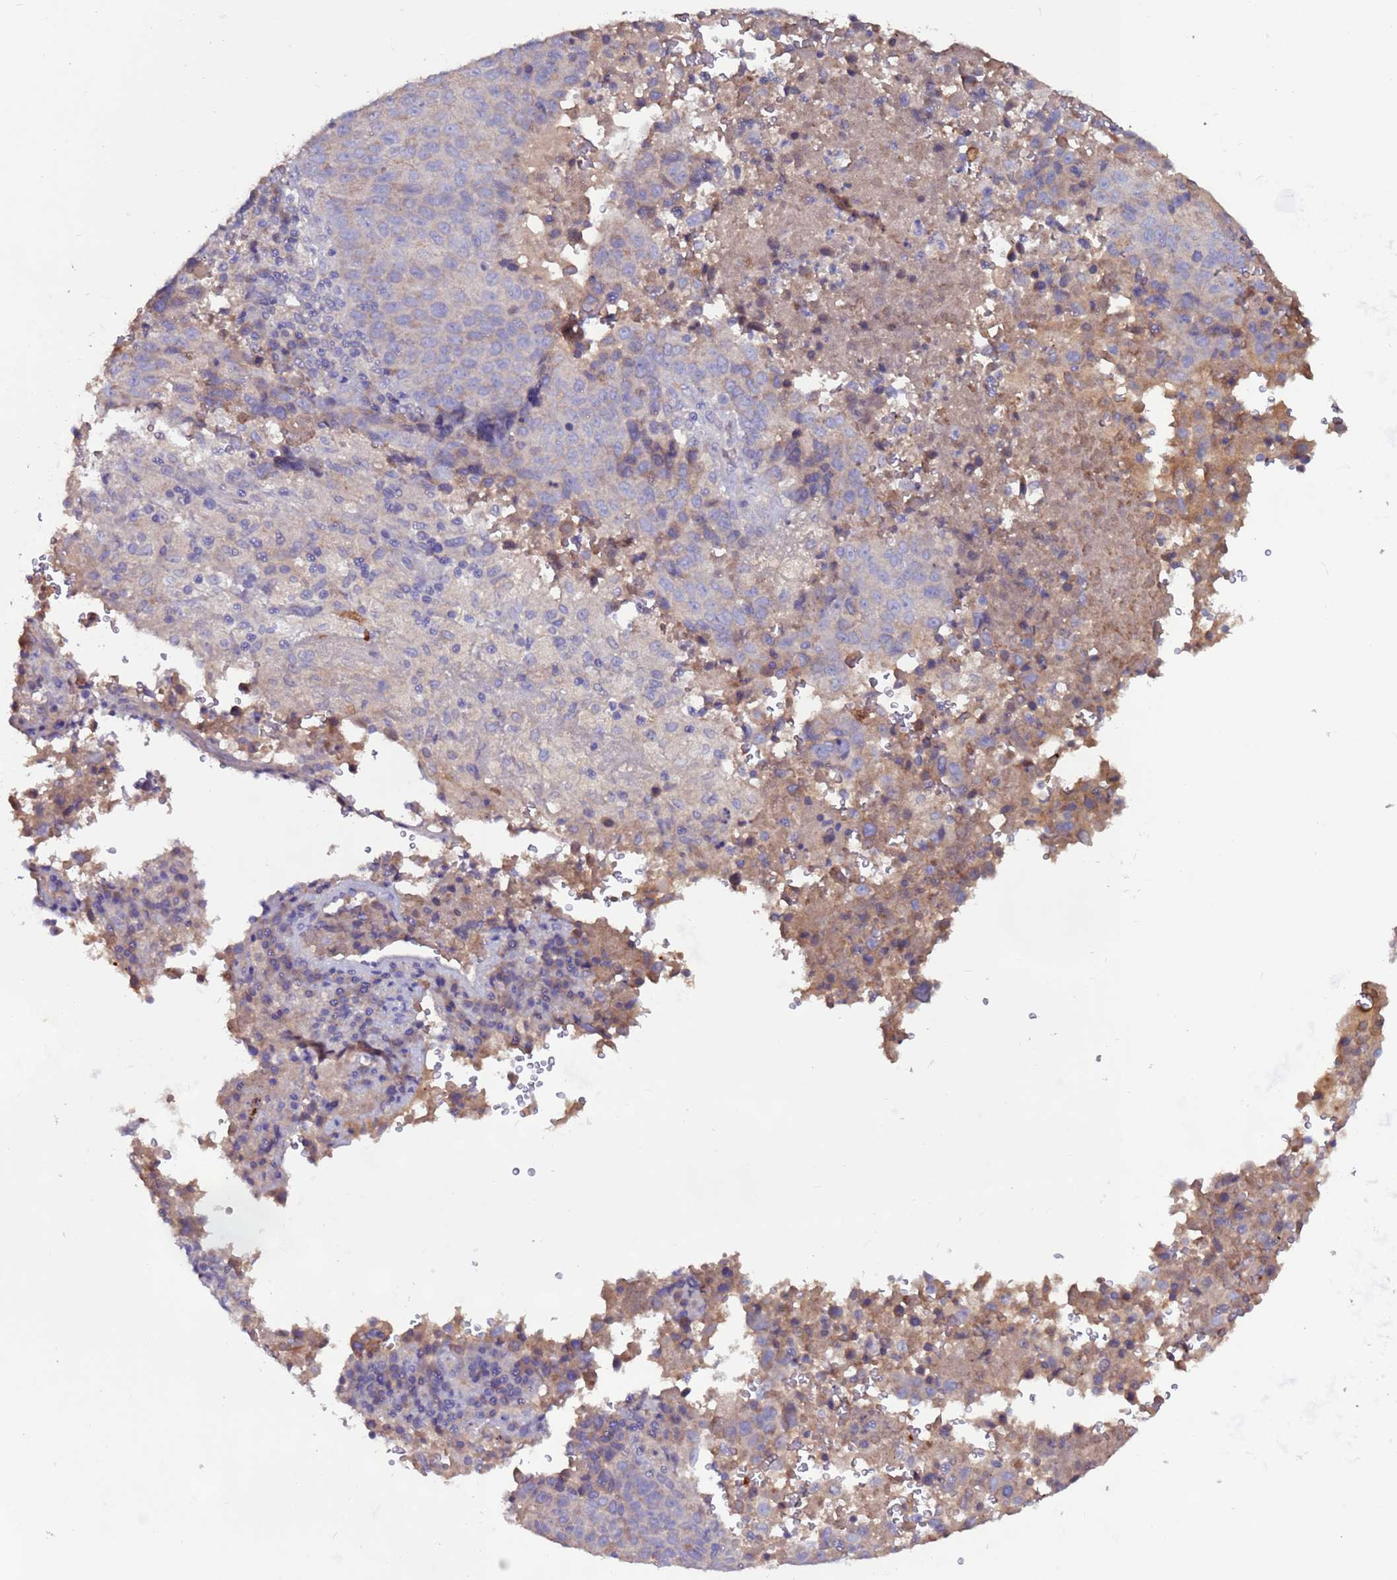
{"staining": {"intensity": "weak", "quantity": "25%-75%", "location": "cytoplasmic/membranous"}, "tissue": "lung cancer", "cell_type": "Tumor cells", "image_type": "cancer", "snomed": [{"axis": "morphology", "description": "Squamous cell carcinoma, NOS"}, {"axis": "topography", "description": "Lung"}], "caption": "Protein staining by immunohistochemistry (IHC) reveals weak cytoplasmic/membranous expression in approximately 25%-75% of tumor cells in lung squamous cell carcinoma.", "gene": "RPS15A", "patient": {"sex": "male", "age": 73}}